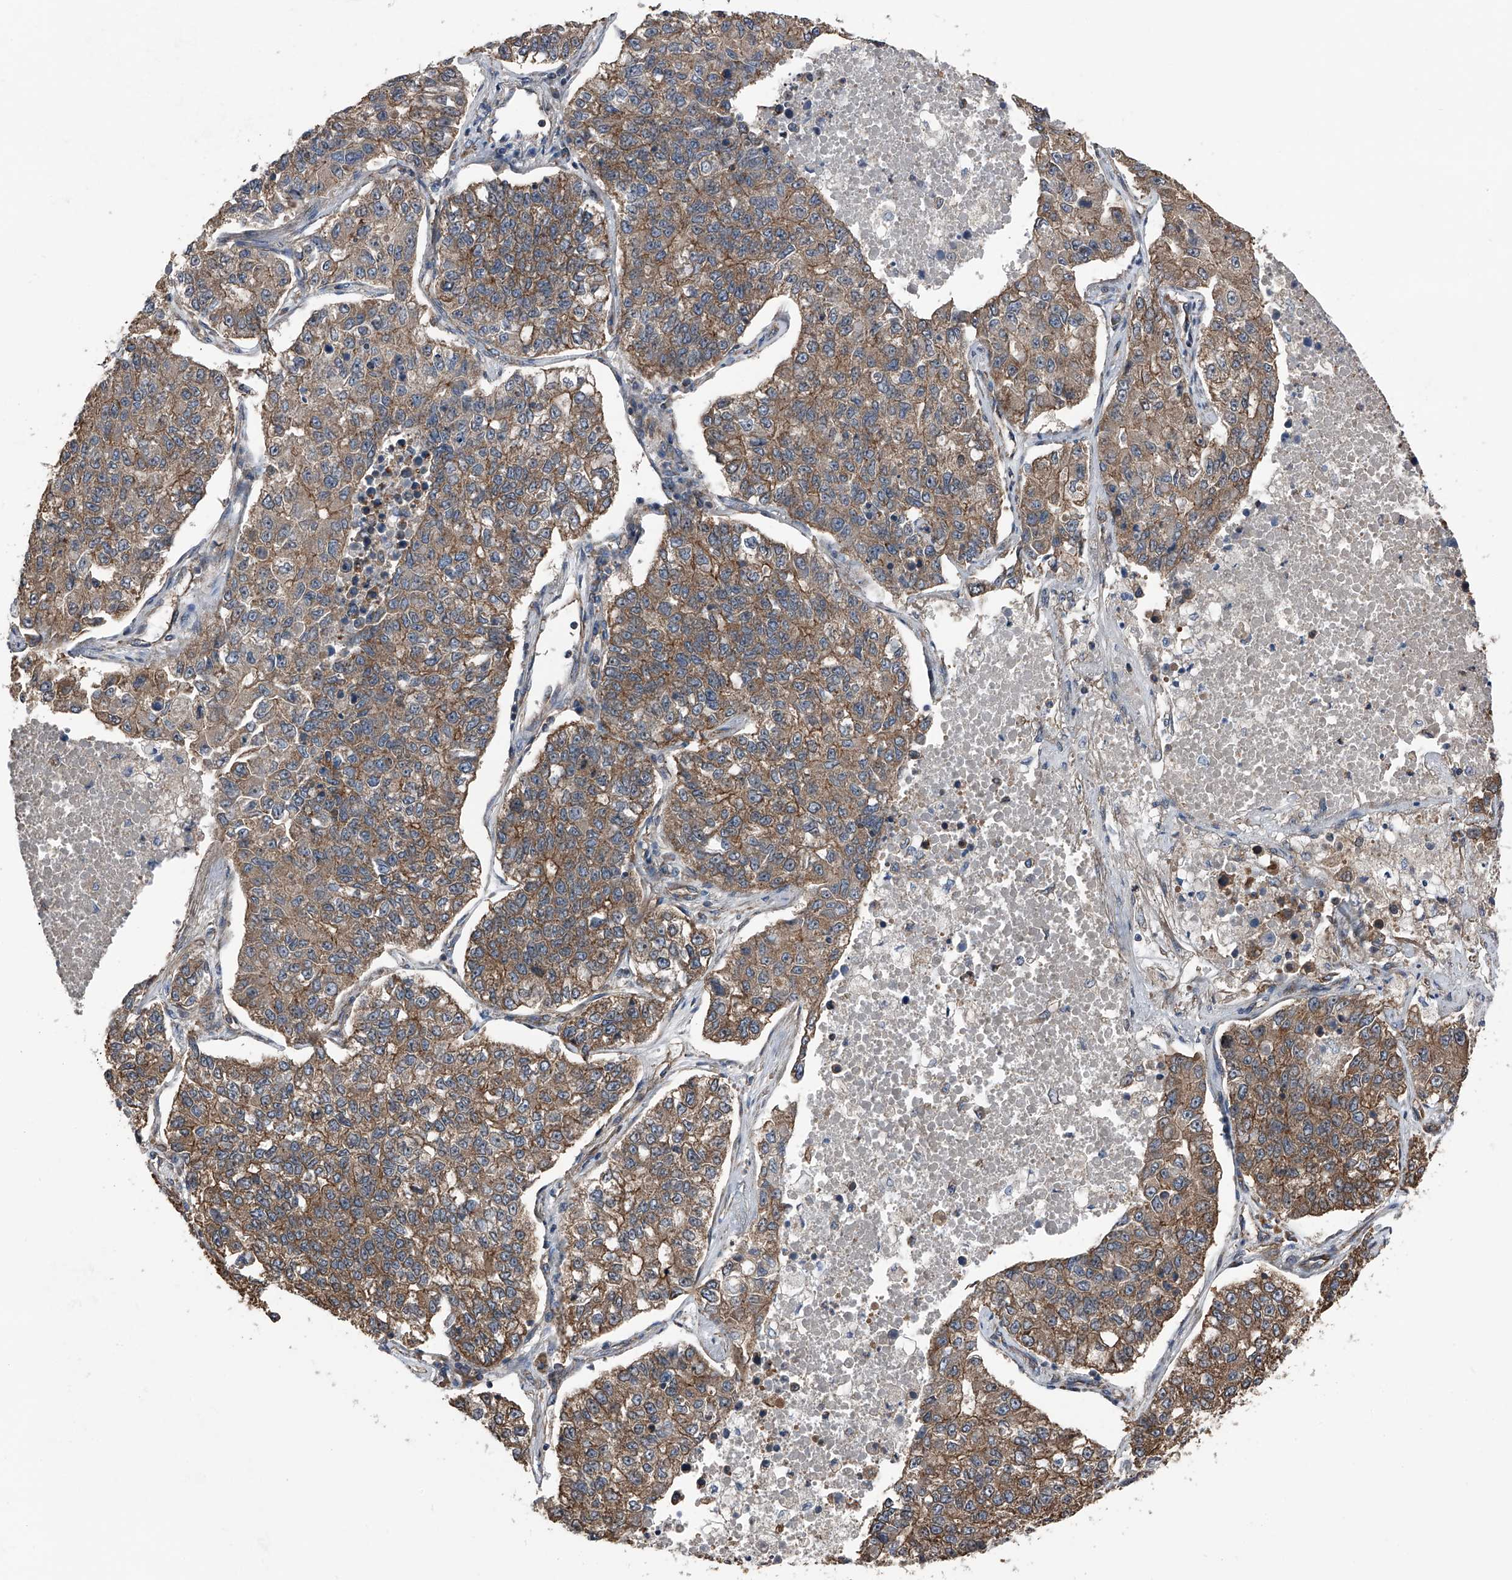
{"staining": {"intensity": "moderate", "quantity": ">75%", "location": "cytoplasmic/membranous"}, "tissue": "lung cancer", "cell_type": "Tumor cells", "image_type": "cancer", "snomed": [{"axis": "morphology", "description": "Adenocarcinoma, NOS"}, {"axis": "topography", "description": "Lung"}], "caption": "DAB immunohistochemical staining of human lung adenocarcinoma demonstrates moderate cytoplasmic/membranous protein expression in about >75% of tumor cells.", "gene": "KCNJ2", "patient": {"sex": "male", "age": 49}}